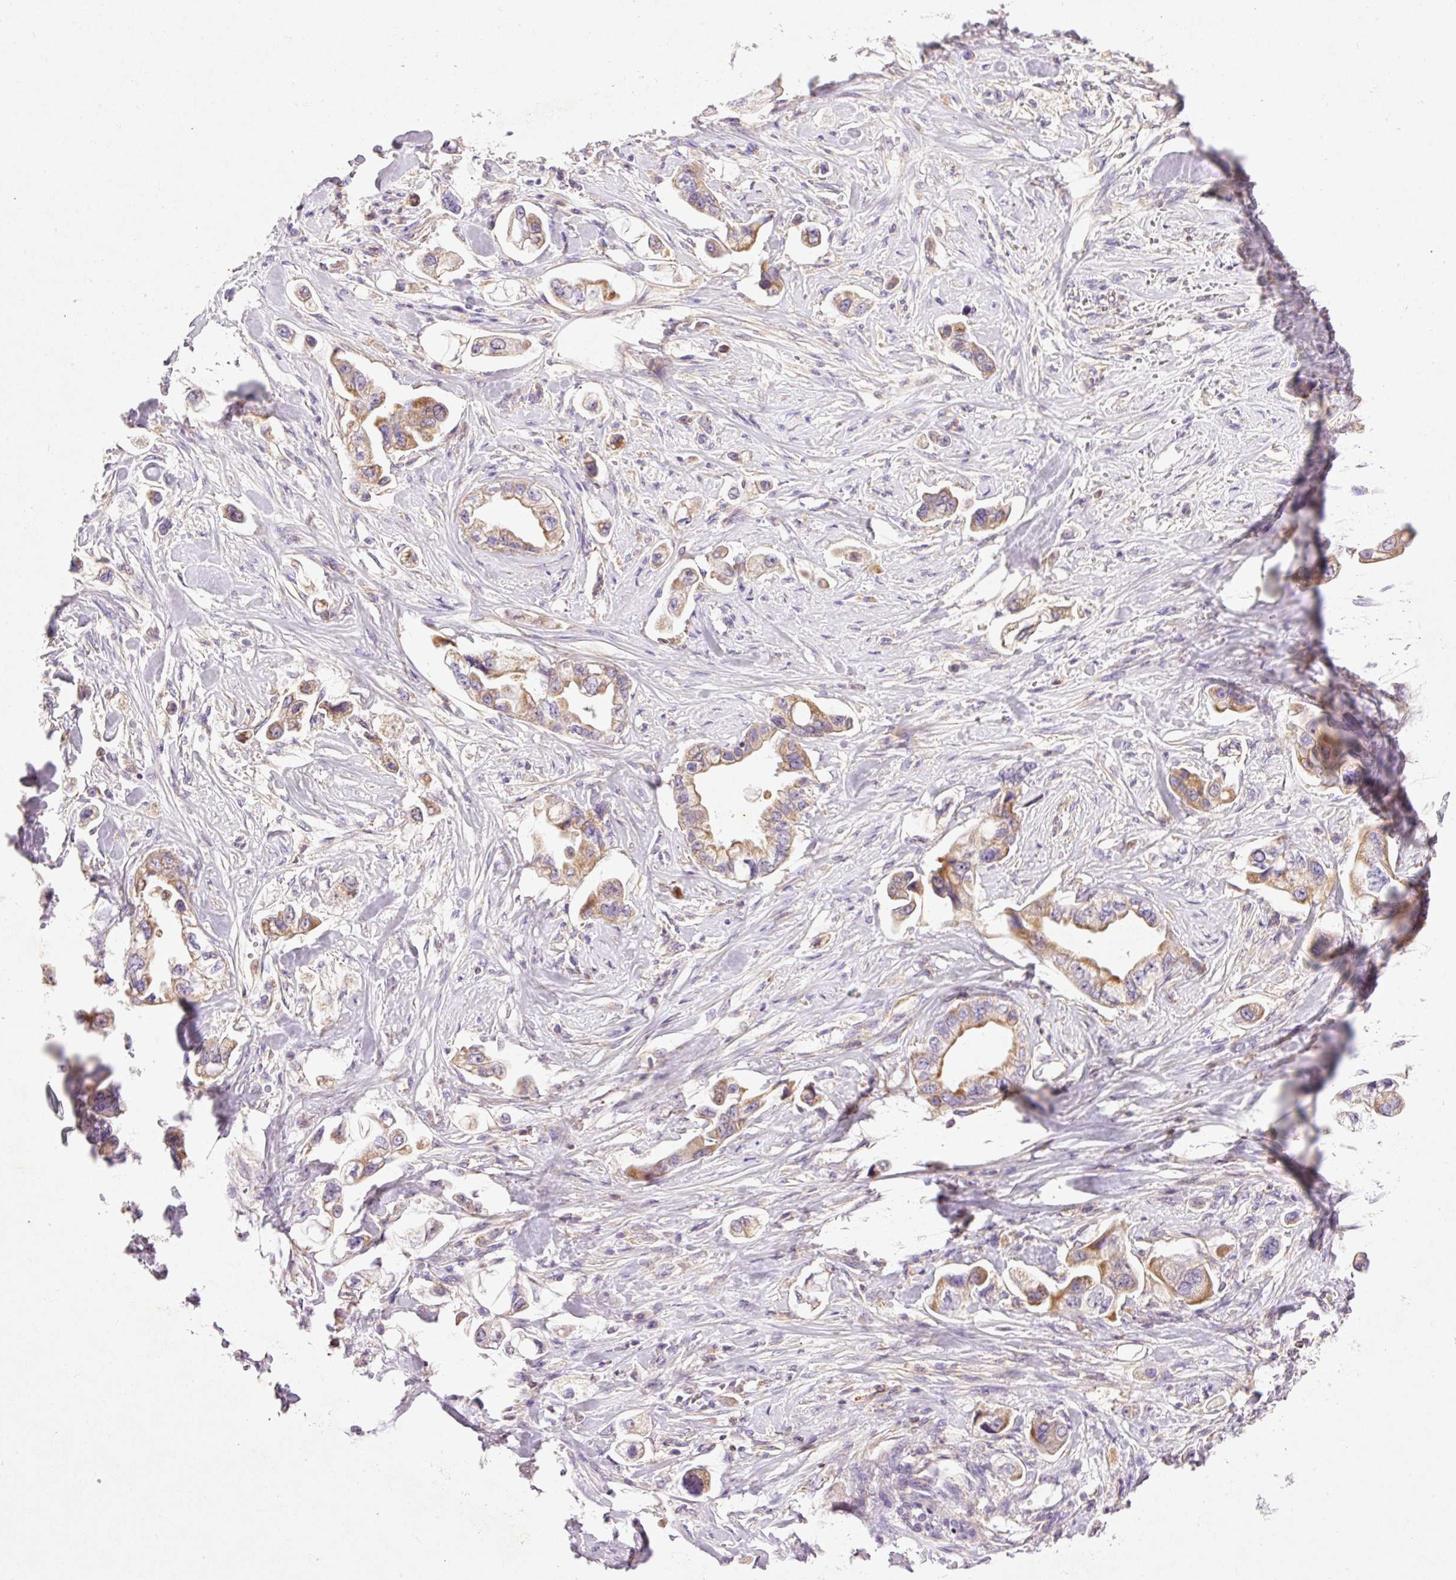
{"staining": {"intensity": "moderate", "quantity": ">75%", "location": "cytoplasmic/membranous"}, "tissue": "stomach cancer", "cell_type": "Tumor cells", "image_type": "cancer", "snomed": [{"axis": "morphology", "description": "Adenocarcinoma, NOS"}, {"axis": "topography", "description": "Stomach"}], "caption": "Immunohistochemistry image of neoplastic tissue: stomach adenocarcinoma stained using IHC demonstrates medium levels of moderate protein expression localized specifically in the cytoplasmic/membranous of tumor cells, appearing as a cytoplasmic/membranous brown color.", "gene": "IMMT", "patient": {"sex": "male", "age": 62}}